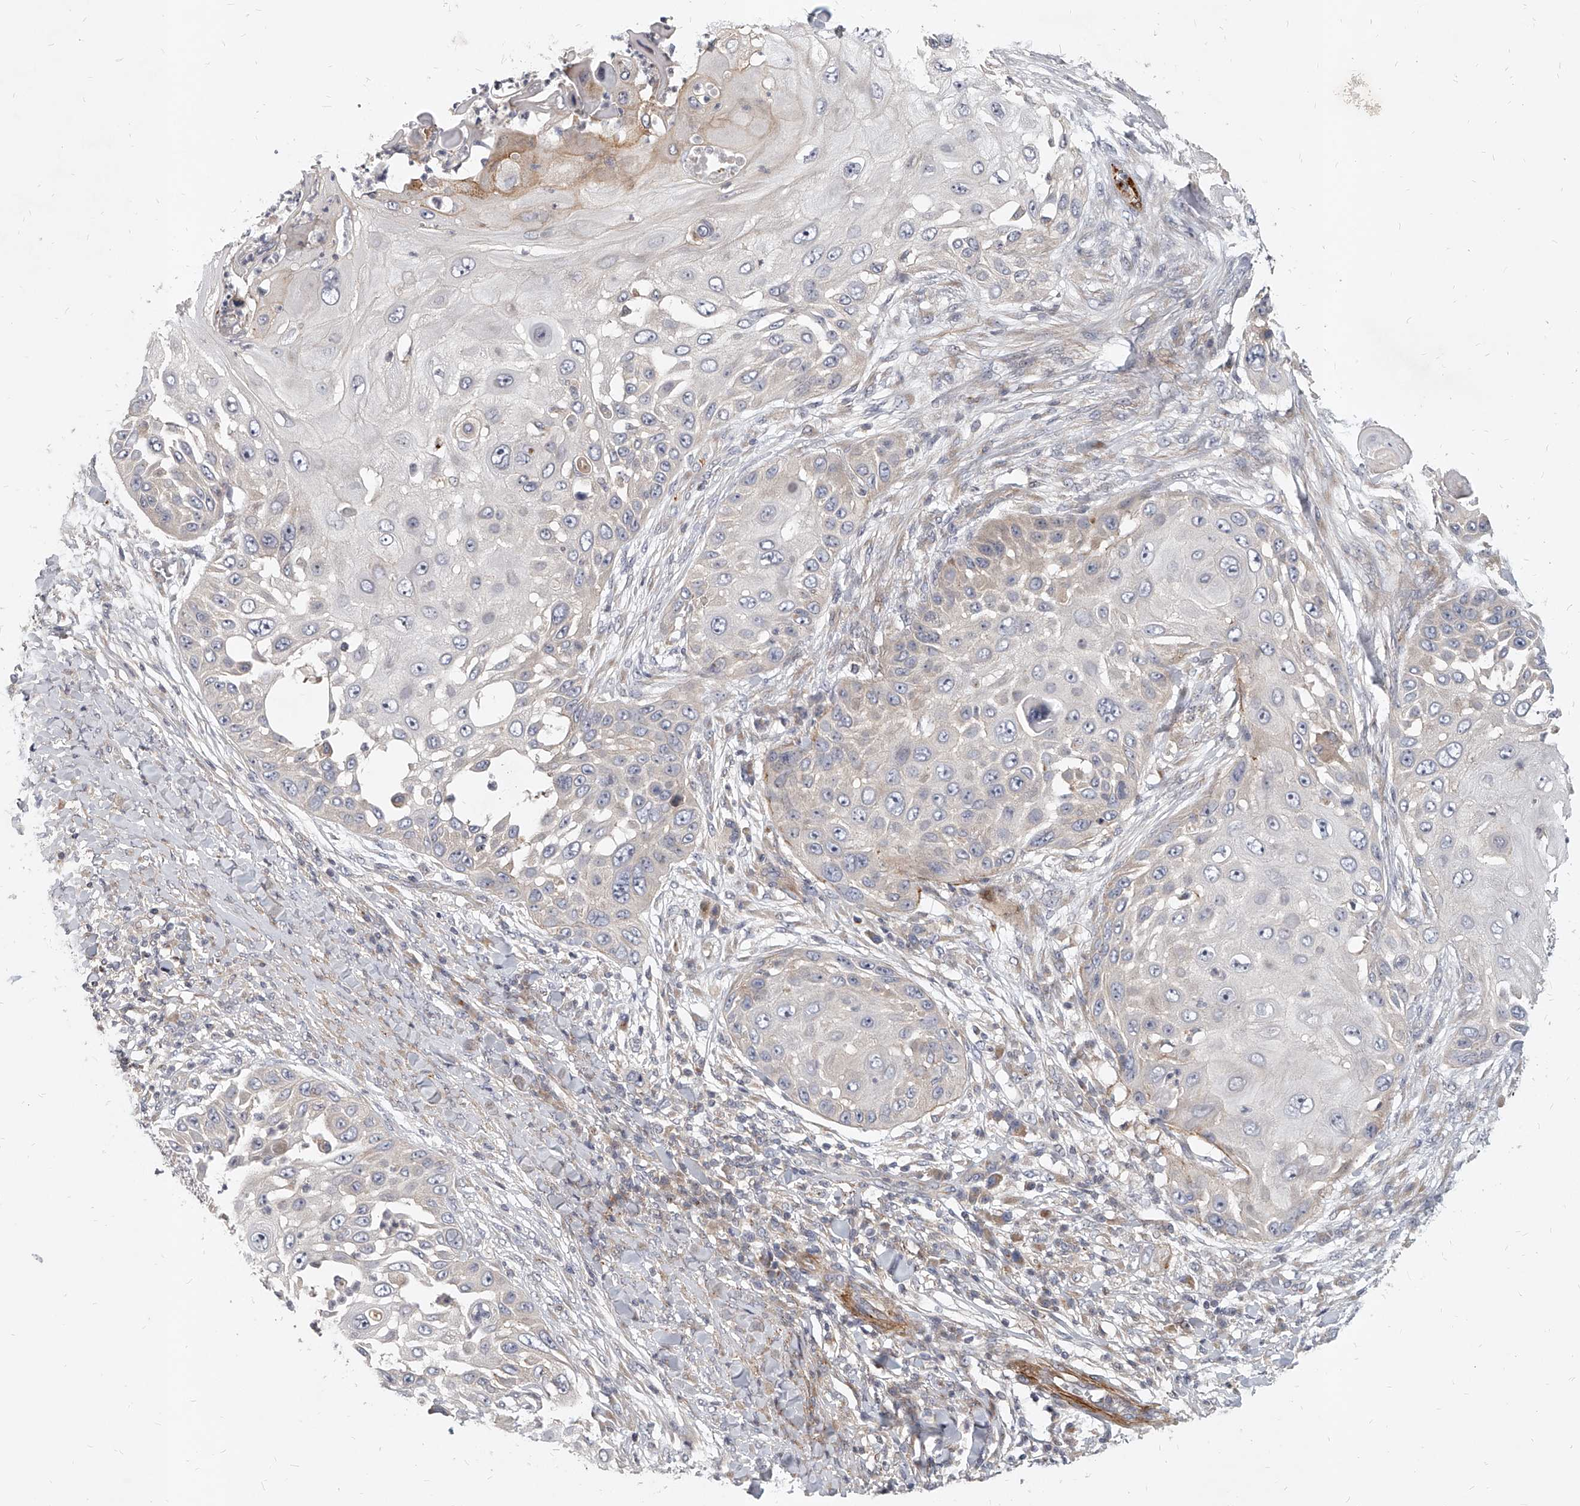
{"staining": {"intensity": "negative", "quantity": "none", "location": "none"}, "tissue": "skin cancer", "cell_type": "Tumor cells", "image_type": "cancer", "snomed": [{"axis": "morphology", "description": "Squamous cell carcinoma, NOS"}, {"axis": "topography", "description": "Skin"}], "caption": "This is a image of immunohistochemistry staining of skin cancer (squamous cell carcinoma), which shows no positivity in tumor cells.", "gene": "SLC37A1", "patient": {"sex": "female", "age": 44}}